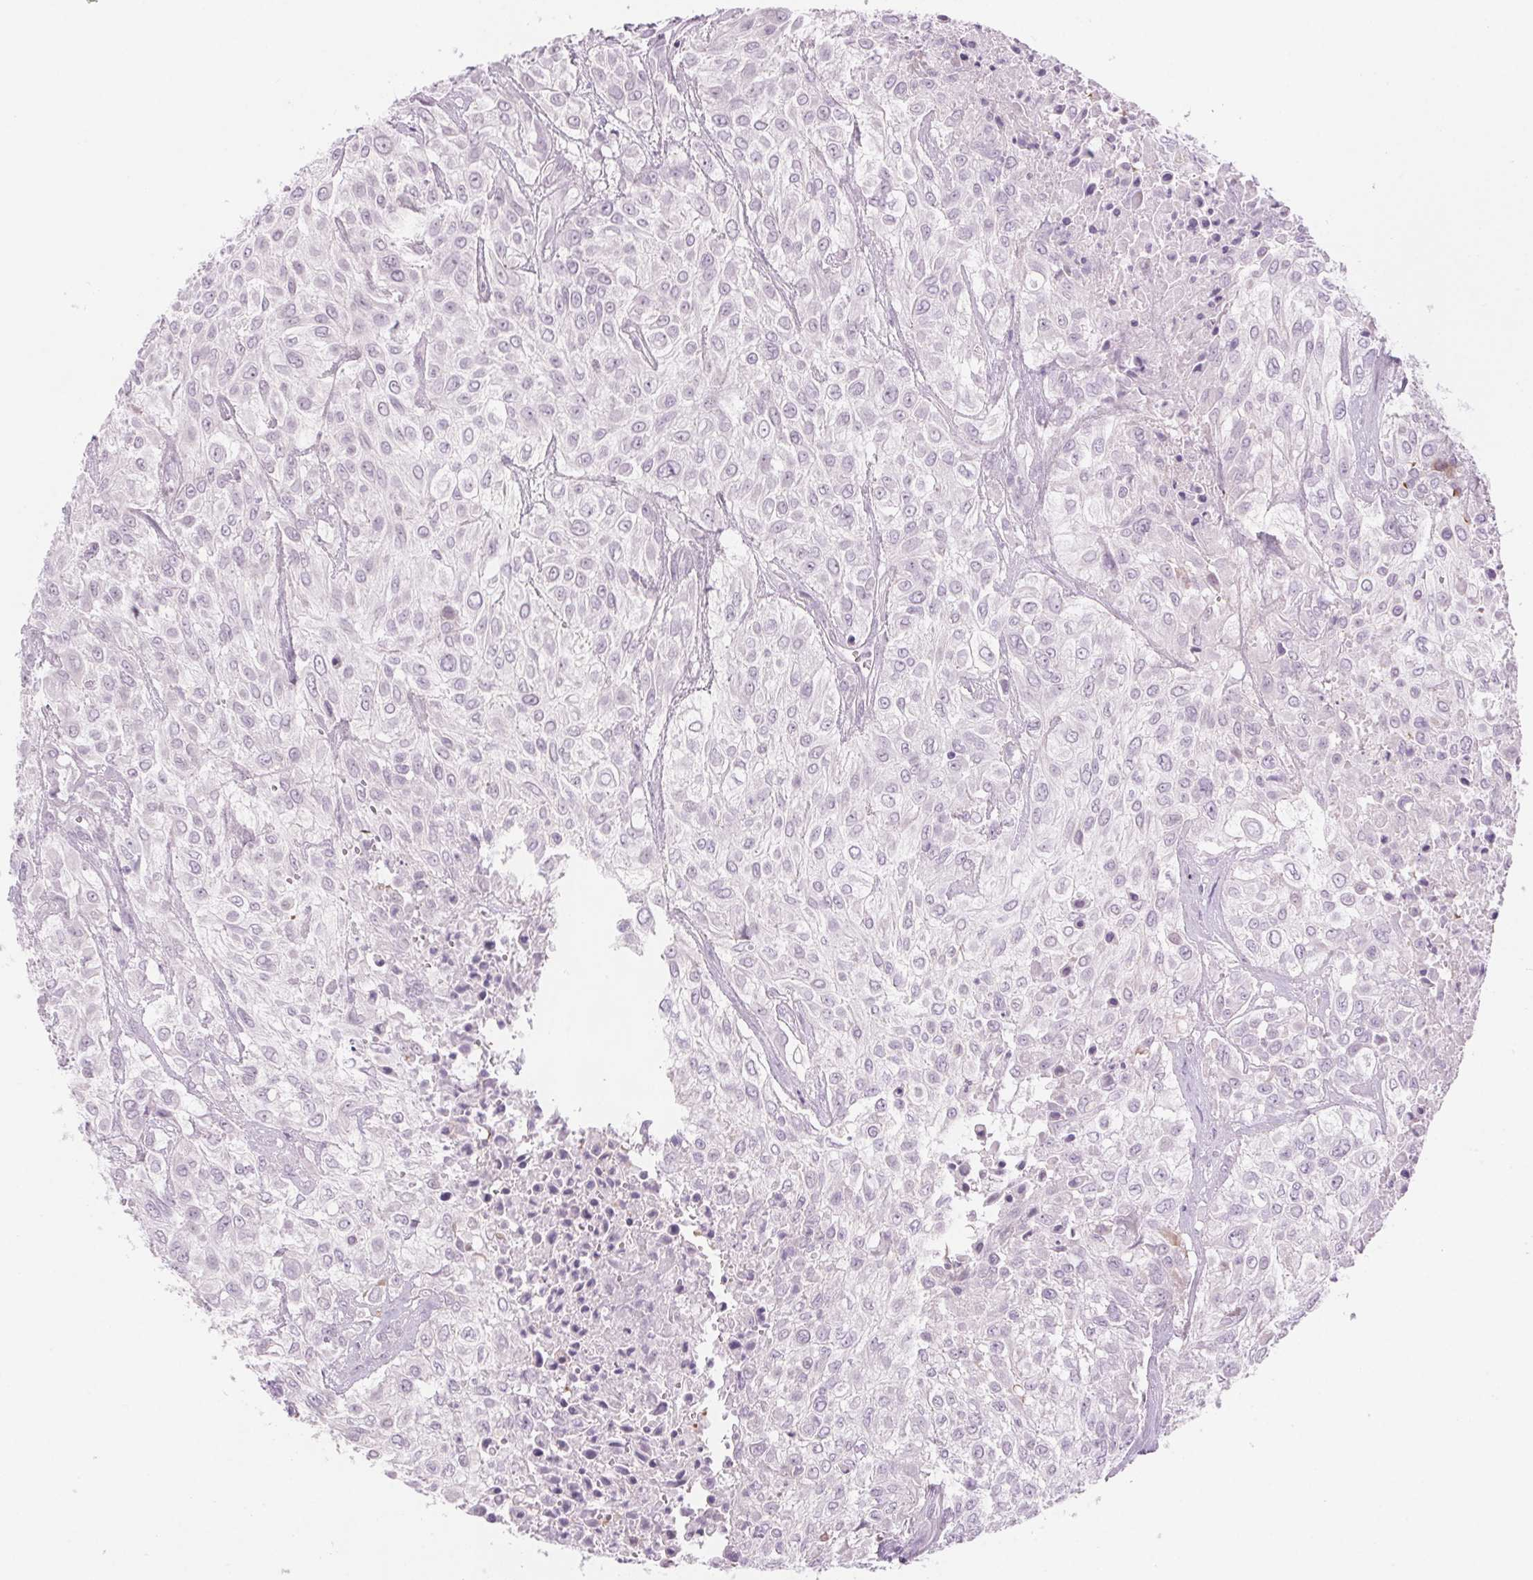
{"staining": {"intensity": "negative", "quantity": "none", "location": "none"}, "tissue": "urothelial cancer", "cell_type": "Tumor cells", "image_type": "cancer", "snomed": [{"axis": "morphology", "description": "Urothelial carcinoma, High grade"}, {"axis": "topography", "description": "Urinary bladder"}], "caption": "Tumor cells are negative for brown protein staining in urothelial cancer.", "gene": "SLC6A19", "patient": {"sex": "male", "age": 57}}